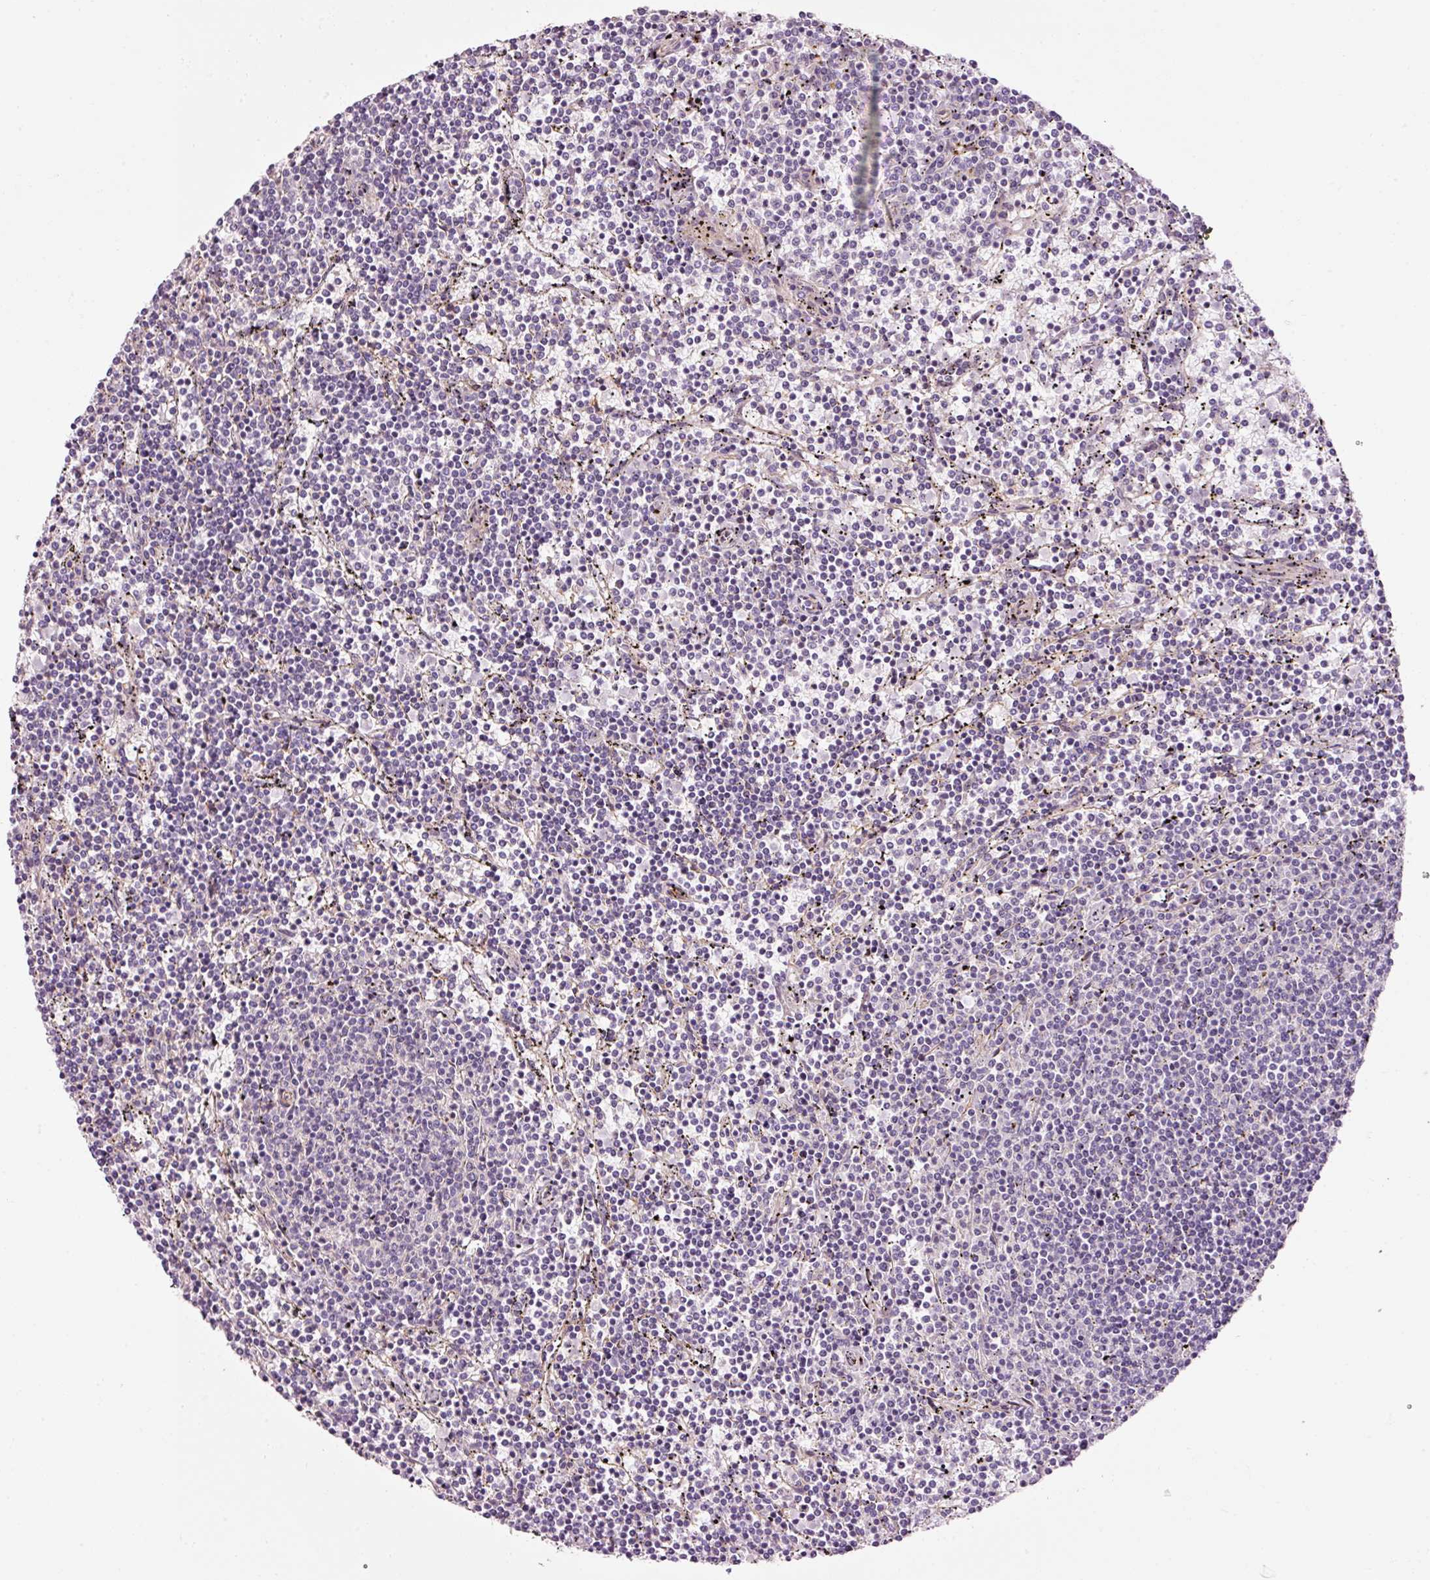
{"staining": {"intensity": "negative", "quantity": "none", "location": "none"}, "tissue": "lymphoma", "cell_type": "Tumor cells", "image_type": "cancer", "snomed": [{"axis": "morphology", "description": "Malignant lymphoma, non-Hodgkin's type, Low grade"}, {"axis": "topography", "description": "Spleen"}], "caption": "Tumor cells are negative for protein expression in human low-grade malignant lymphoma, non-Hodgkin's type. (Immunohistochemistry, brightfield microscopy, high magnification).", "gene": "ANKRD20A1", "patient": {"sex": "female", "age": 50}}